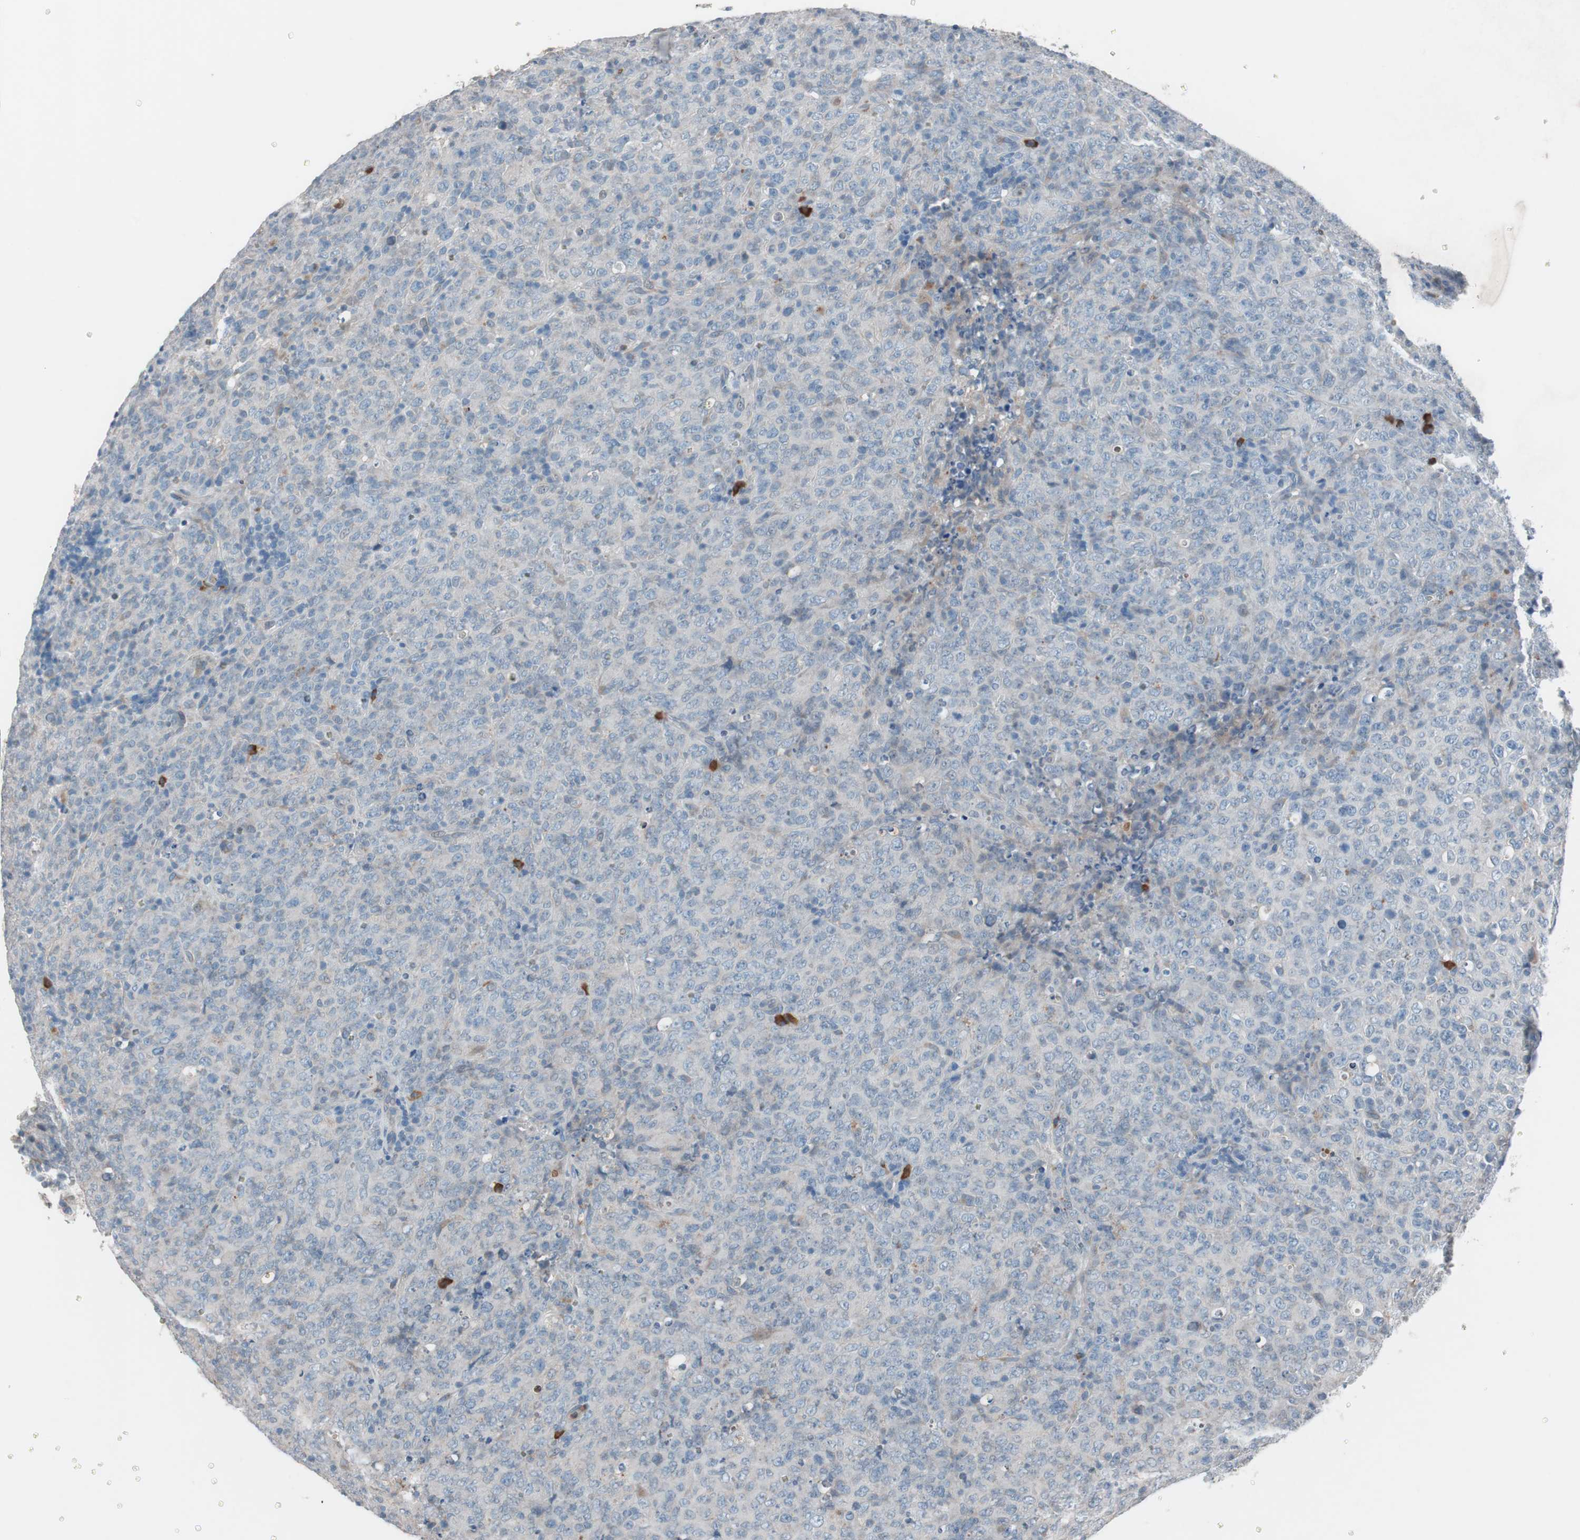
{"staining": {"intensity": "weak", "quantity": "<25%", "location": "cytoplasmic/membranous"}, "tissue": "lymphoma", "cell_type": "Tumor cells", "image_type": "cancer", "snomed": [{"axis": "morphology", "description": "Malignant lymphoma, non-Hodgkin's type, High grade"}, {"axis": "topography", "description": "Tonsil"}], "caption": "IHC of human high-grade malignant lymphoma, non-Hodgkin's type reveals no positivity in tumor cells.", "gene": "GRB7", "patient": {"sex": "female", "age": 36}}